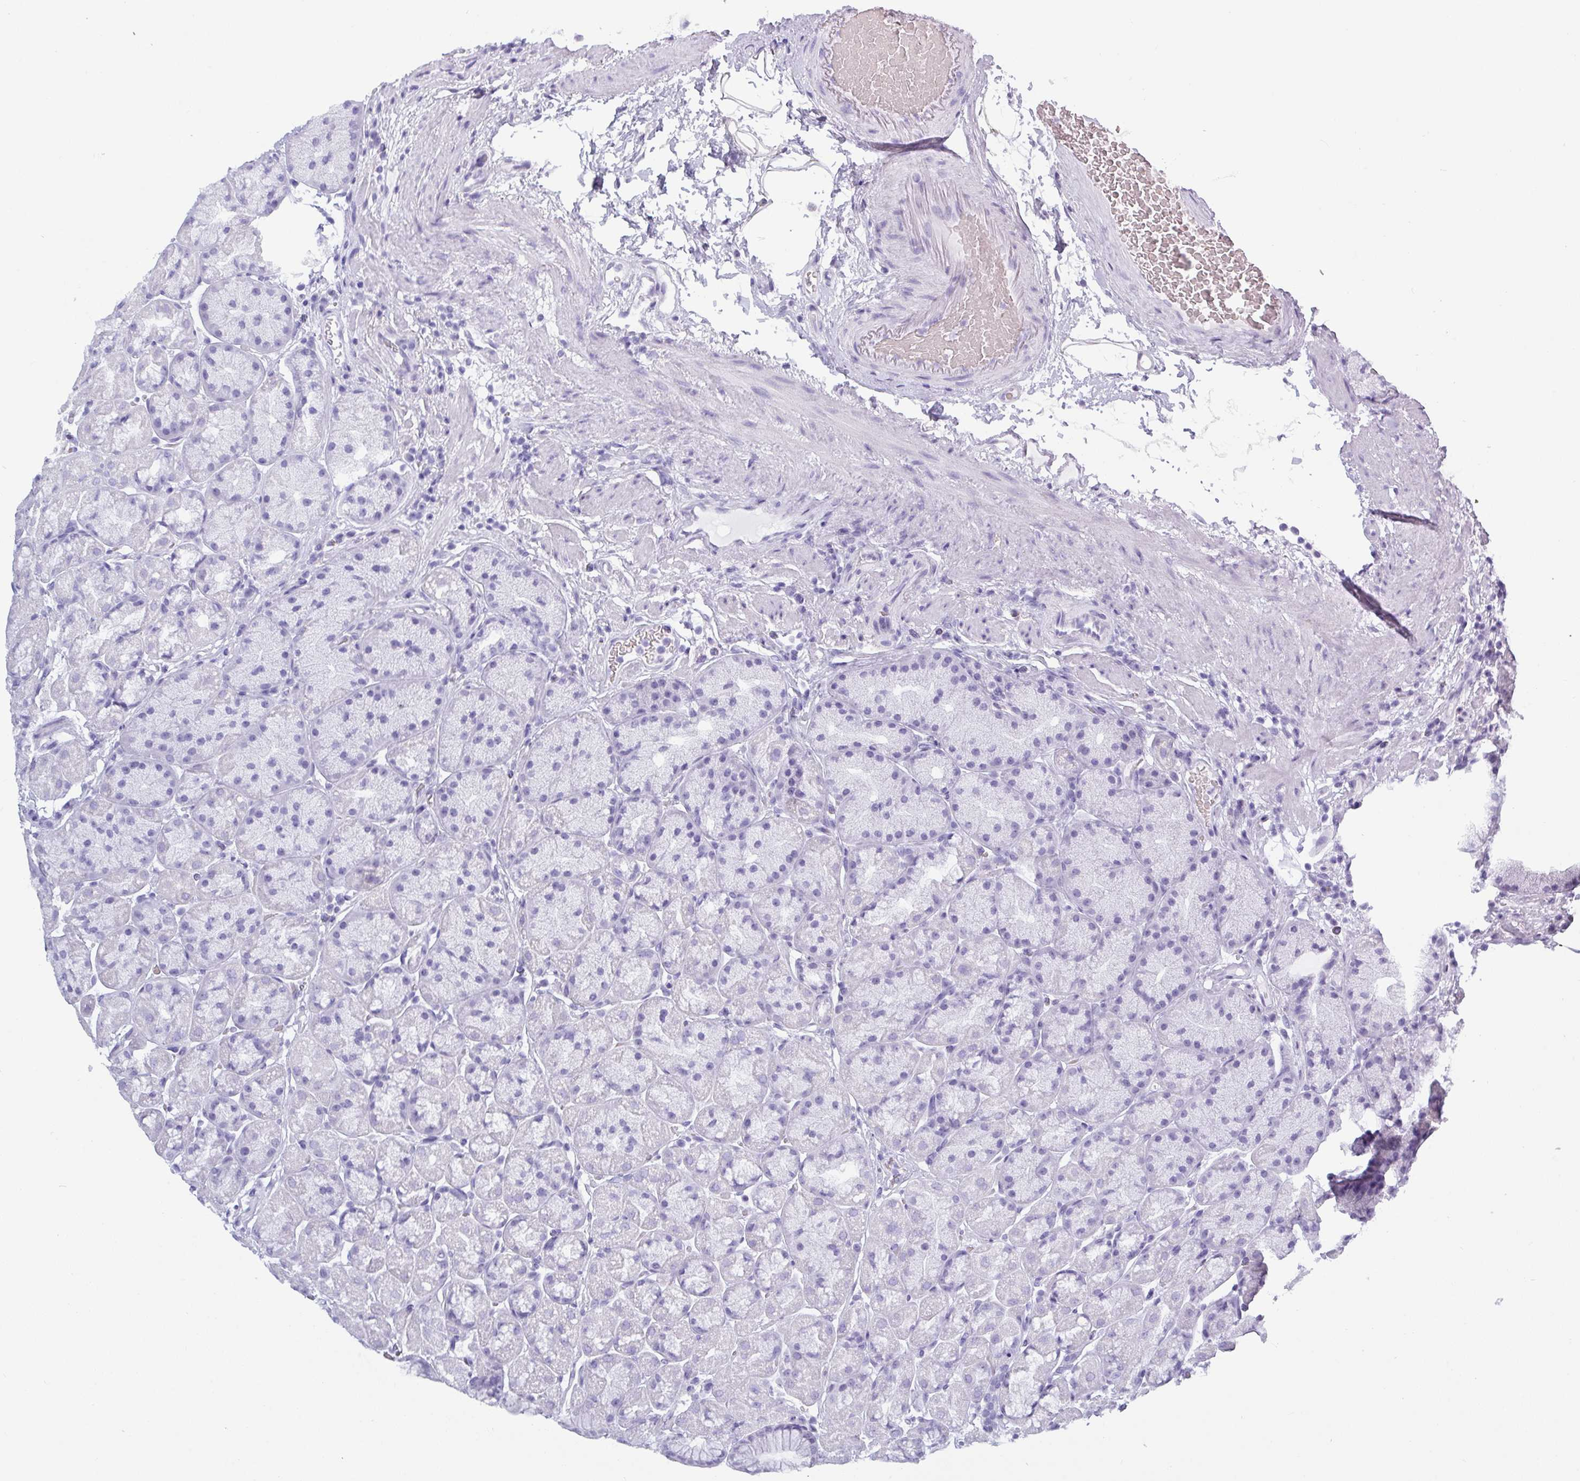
{"staining": {"intensity": "negative", "quantity": "none", "location": "none"}, "tissue": "stomach", "cell_type": "Glandular cells", "image_type": "normal", "snomed": [{"axis": "morphology", "description": "Normal tissue, NOS"}, {"axis": "topography", "description": "Stomach, lower"}], "caption": "Immunohistochemical staining of benign human stomach reveals no significant staining in glandular cells.", "gene": "CRYBB2", "patient": {"sex": "male", "age": 67}}